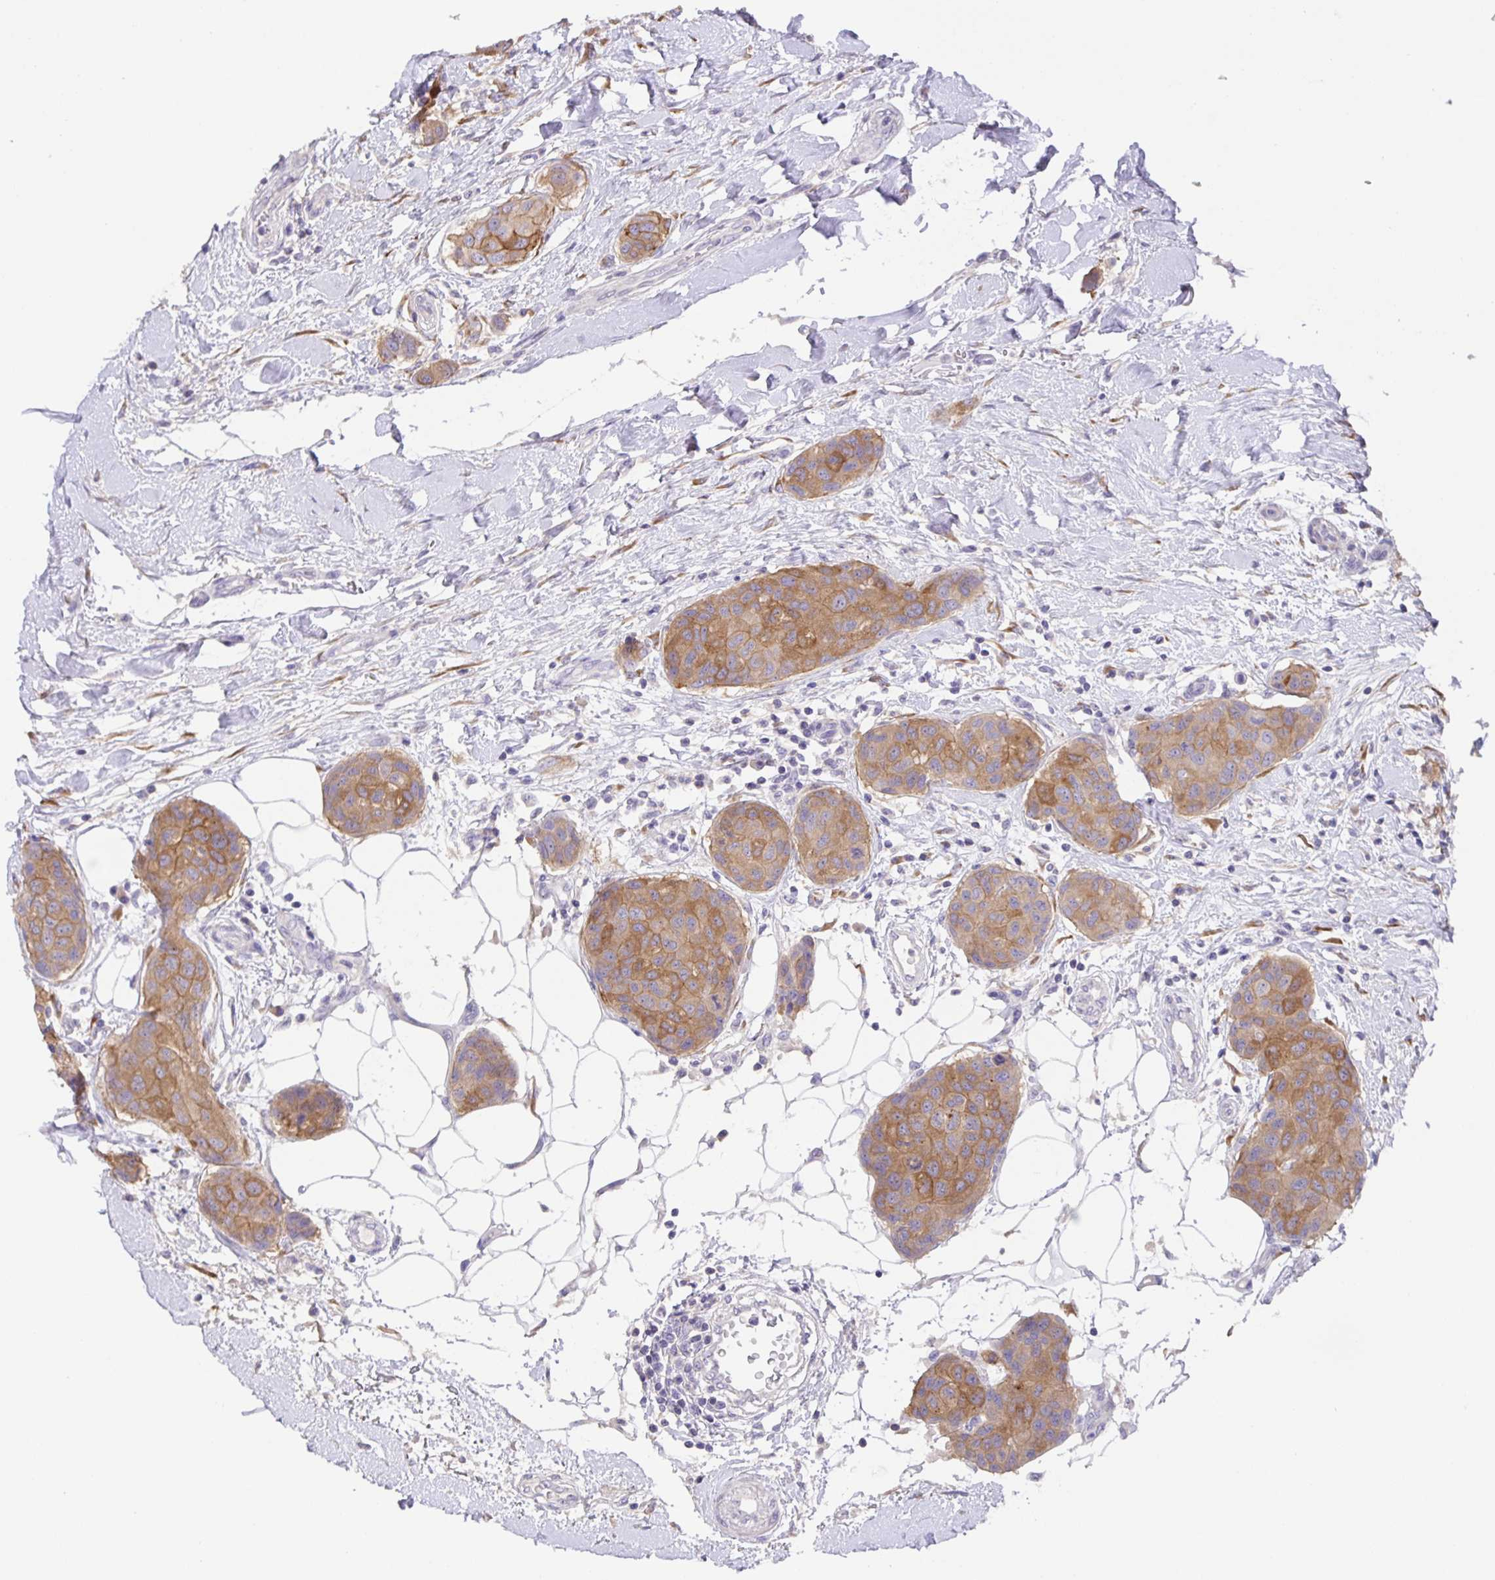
{"staining": {"intensity": "moderate", "quantity": ">75%", "location": "cytoplasmic/membranous"}, "tissue": "breast cancer", "cell_type": "Tumor cells", "image_type": "cancer", "snomed": [{"axis": "morphology", "description": "Duct carcinoma"}, {"axis": "topography", "description": "Breast"}, {"axis": "topography", "description": "Lymph node"}], "caption": "Breast cancer (infiltrating ductal carcinoma) tissue reveals moderate cytoplasmic/membranous staining in approximately >75% of tumor cells", "gene": "PRR36", "patient": {"sex": "female", "age": 80}}